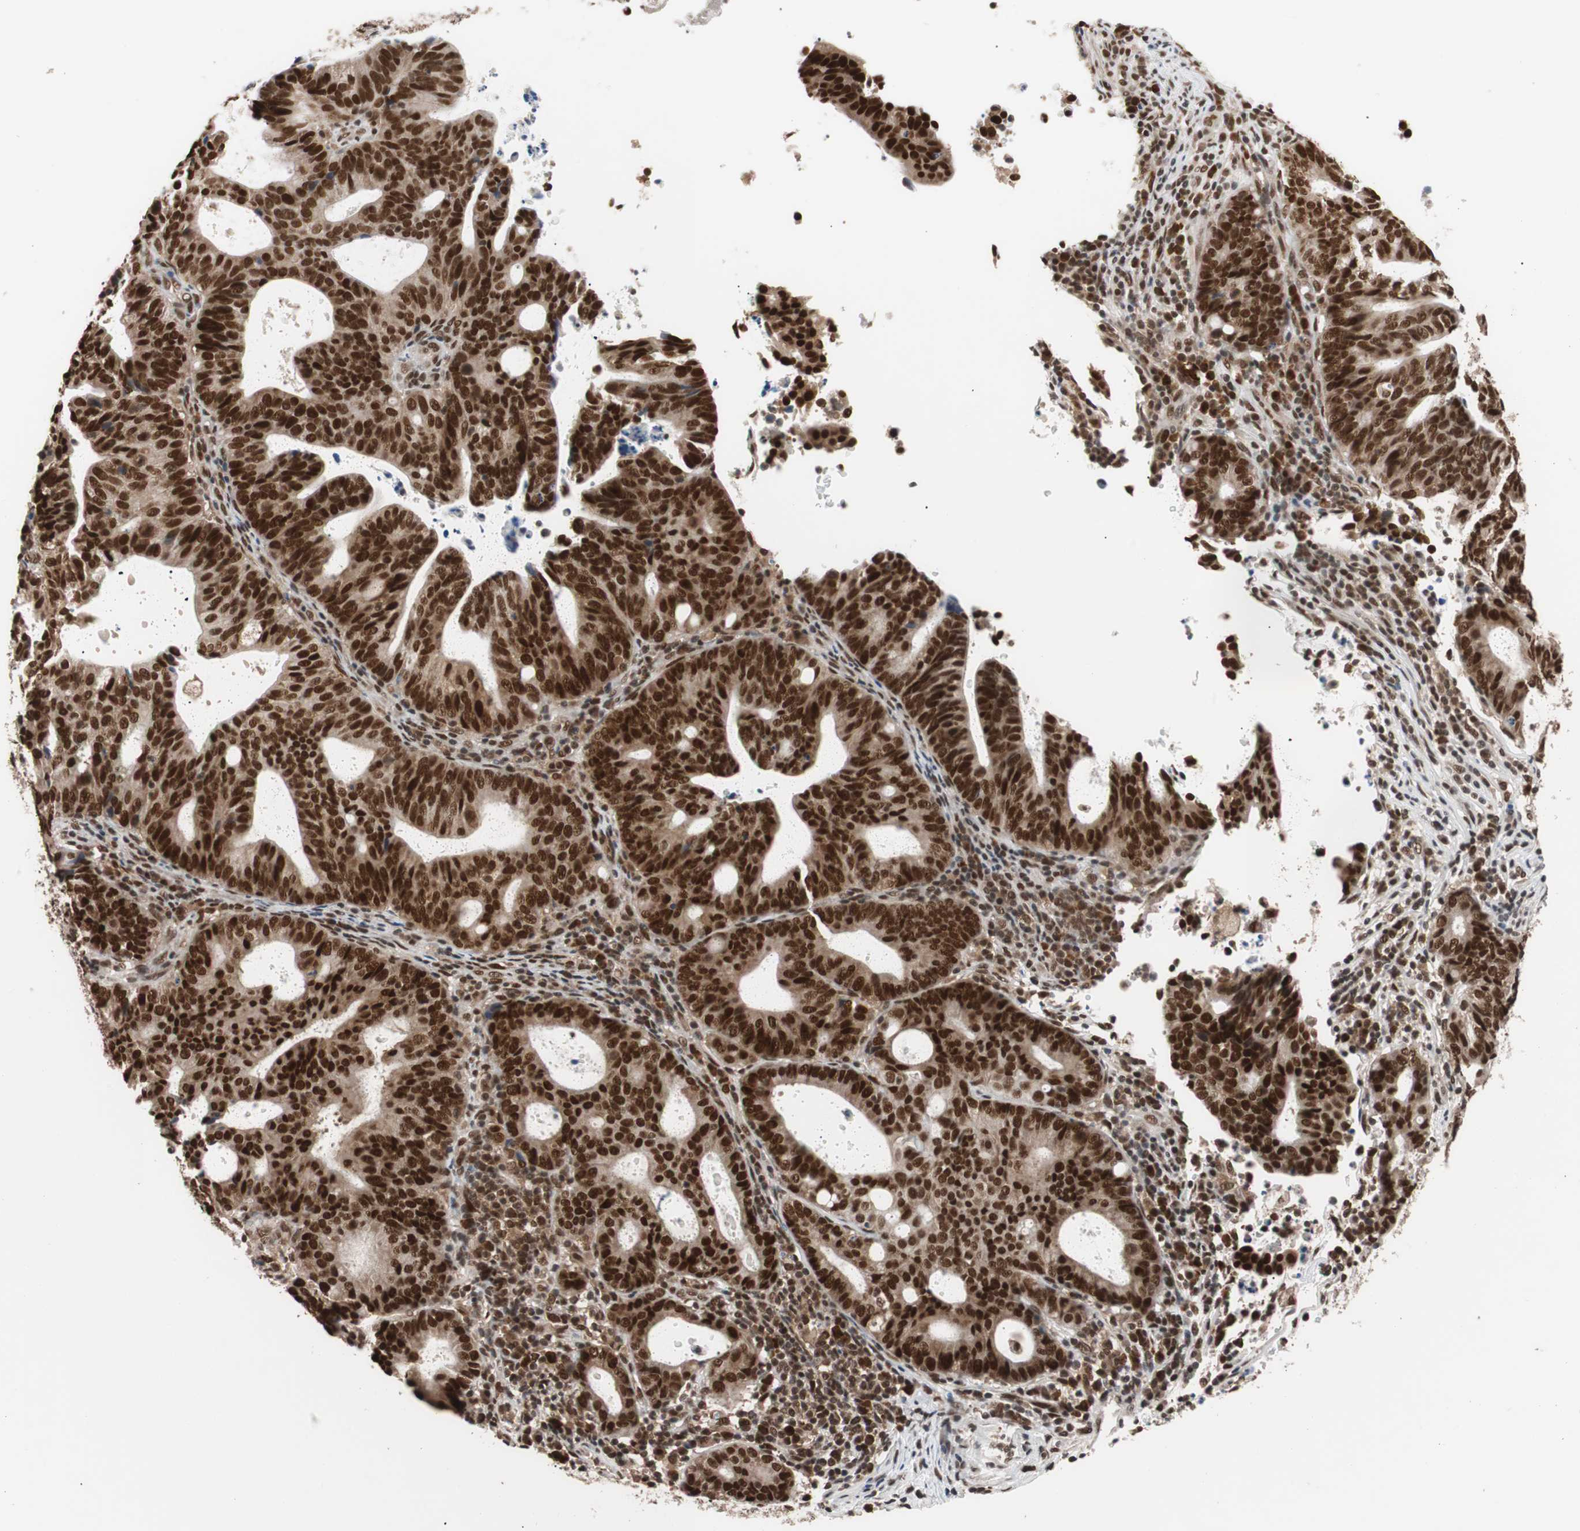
{"staining": {"intensity": "strong", "quantity": ">75%", "location": "nuclear"}, "tissue": "endometrial cancer", "cell_type": "Tumor cells", "image_type": "cancer", "snomed": [{"axis": "morphology", "description": "Adenocarcinoma, NOS"}, {"axis": "topography", "description": "Uterus"}], "caption": "Immunohistochemistry (IHC) micrograph of adenocarcinoma (endometrial) stained for a protein (brown), which displays high levels of strong nuclear expression in about >75% of tumor cells.", "gene": "CHAMP1", "patient": {"sex": "female", "age": 83}}